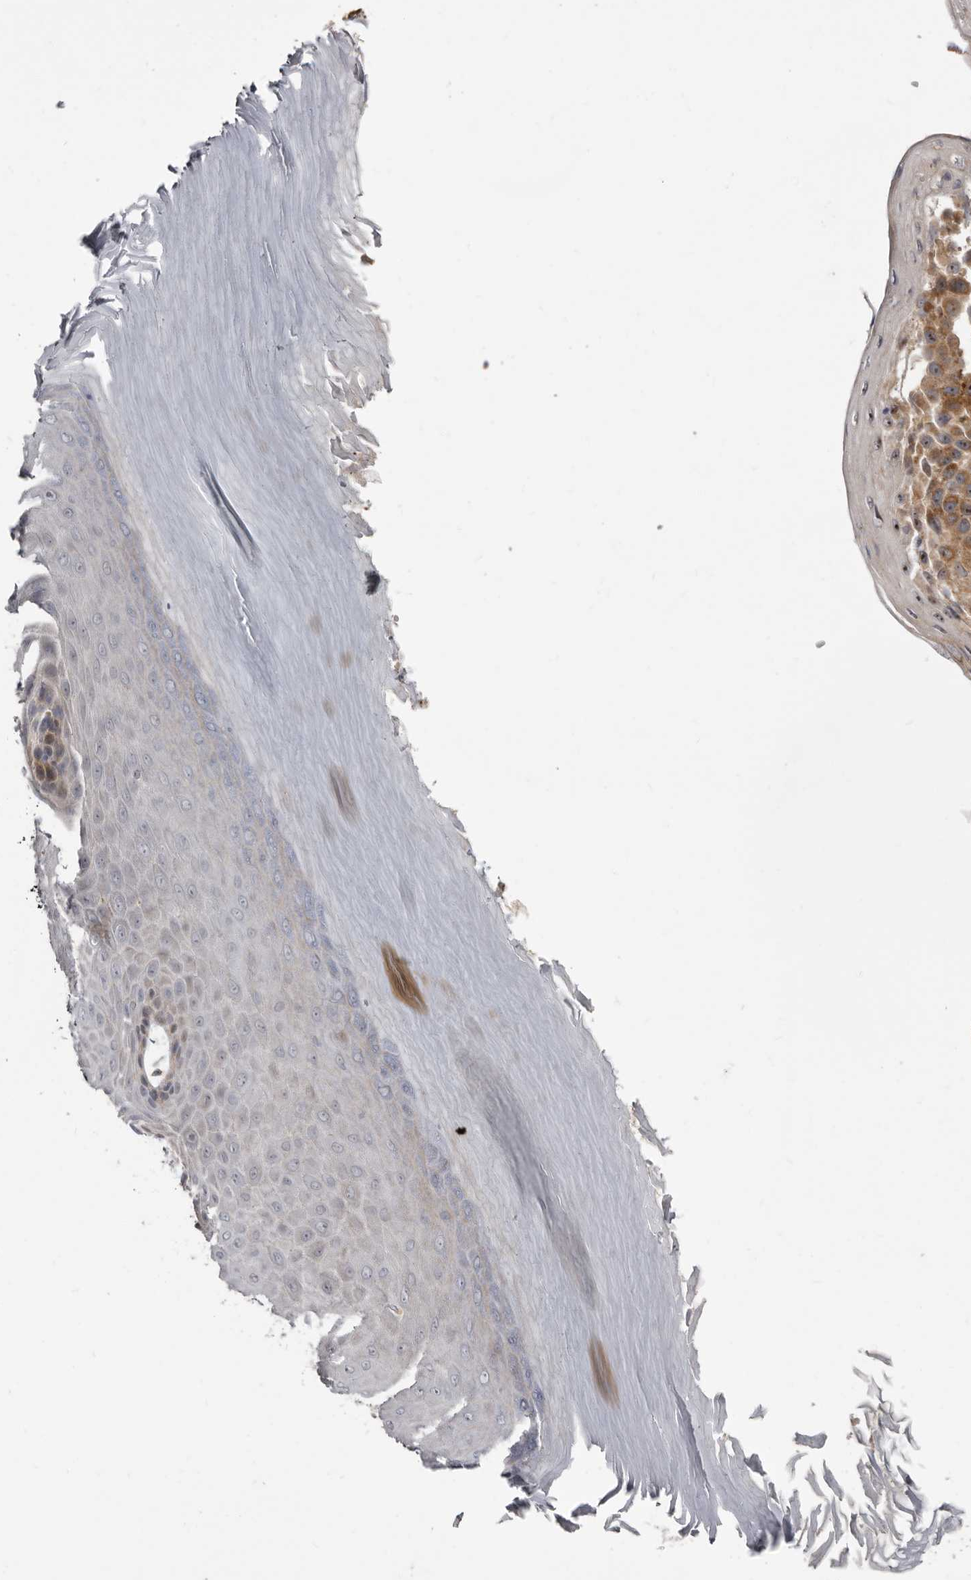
{"staining": {"intensity": "weak", "quantity": ">75%", "location": "cytoplasmic/membranous"}, "tissue": "melanoma", "cell_type": "Tumor cells", "image_type": "cancer", "snomed": [{"axis": "morphology", "description": "Malignant melanoma, NOS"}, {"axis": "topography", "description": "Skin"}], "caption": "High-magnification brightfield microscopy of melanoma stained with DAB (brown) and counterstained with hematoxylin (blue). tumor cells exhibit weak cytoplasmic/membranous staining is seen in approximately>75% of cells.", "gene": "SMC4", "patient": {"sex": "female", "age": 73}}